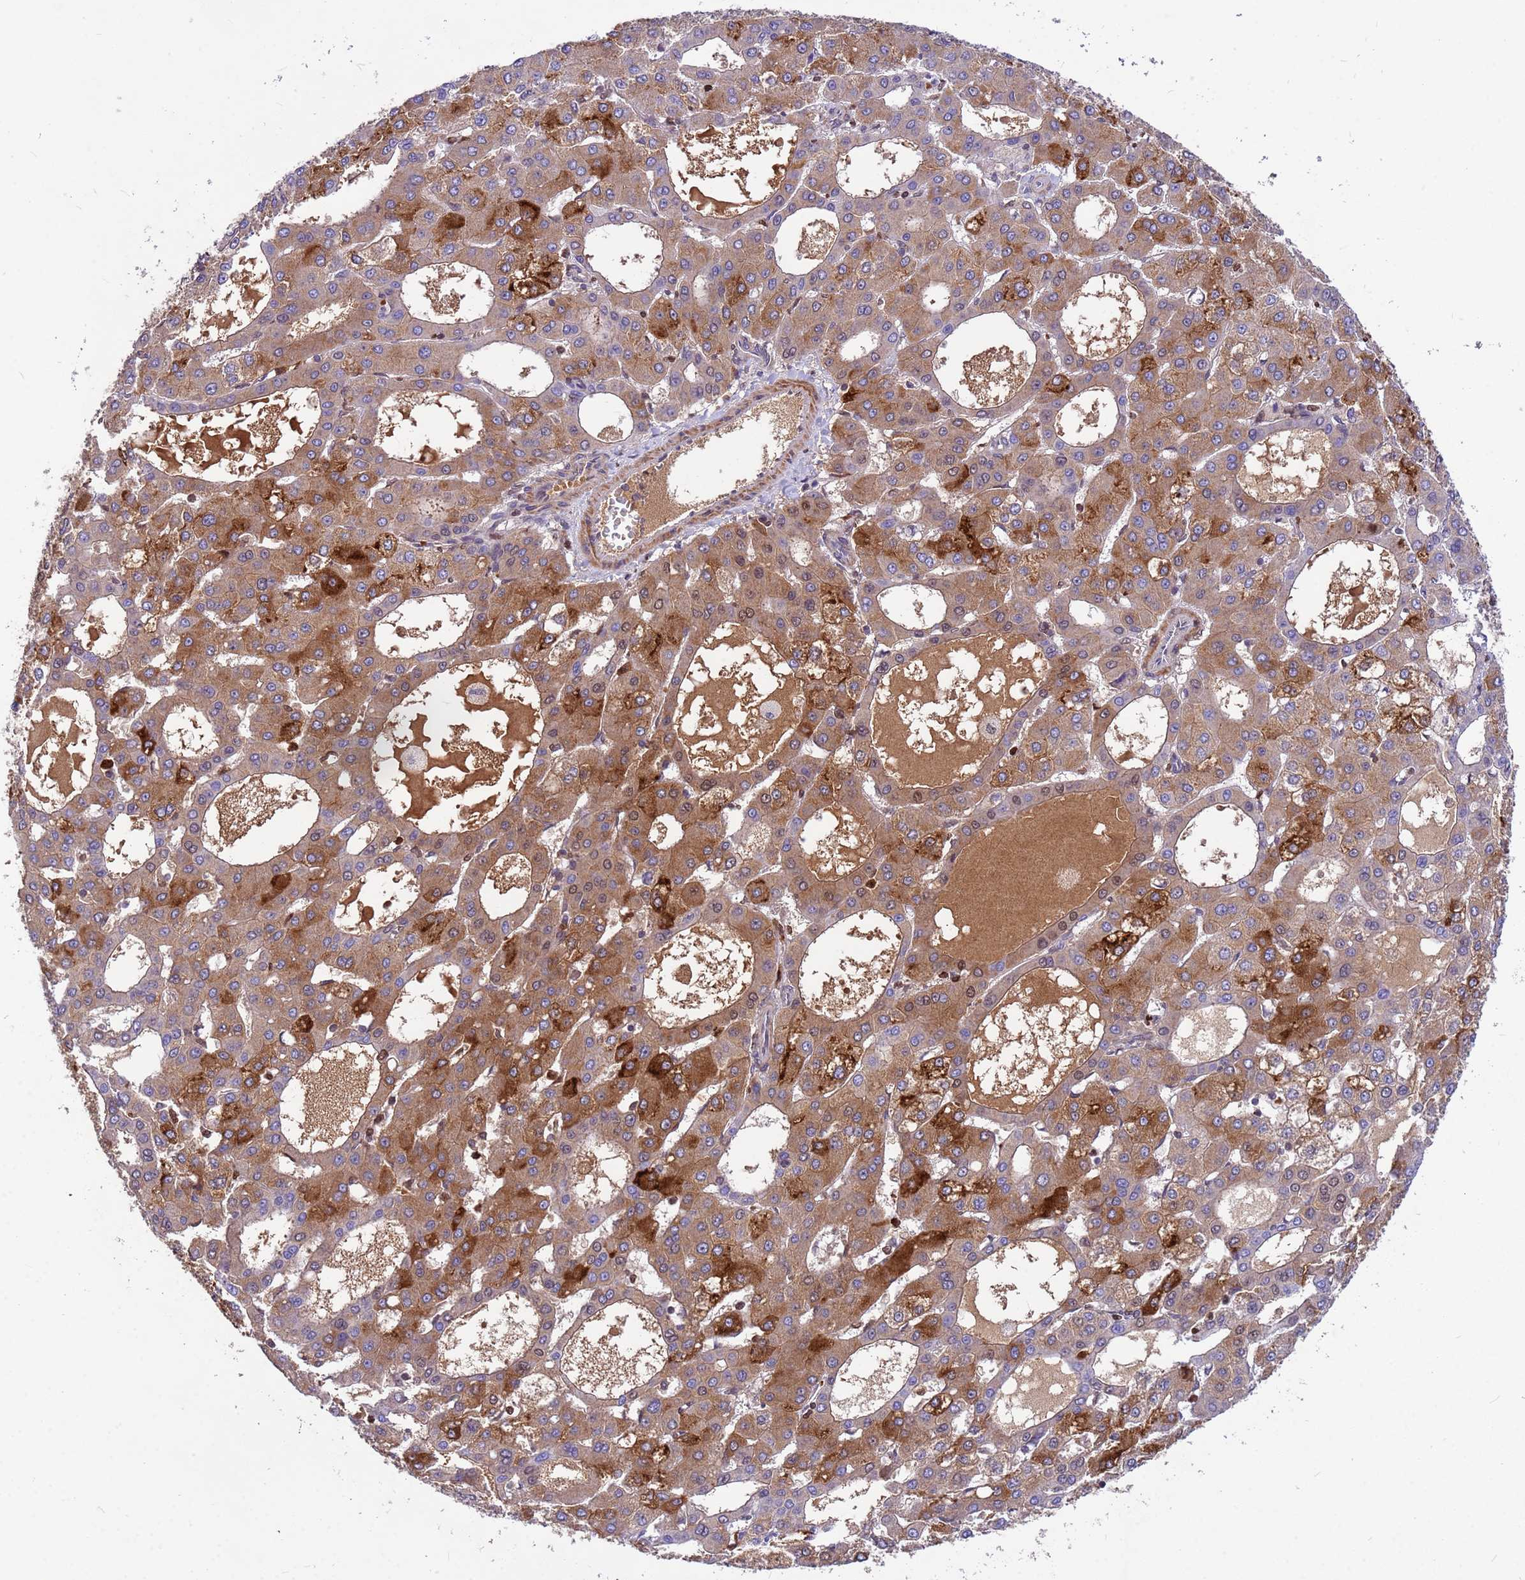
{"staining": {"intensity": "moderate", "quantity": ">75%", "location": "cytoplasmic/membranous"}, "tissue": "liver cancer", "cell_type": "Tumor cells", "image_type": "cancer", "snomed": [{"axis": "morphology", "description": "Carcinoma, Hepatocellular, NOS"}, {"axis": "topography", "description": "Liver"}], "caption": "Immunohistochemistry (IHC) of liver hepatocellular carcinoma exhibits medium levels of moderate cytoplasmic/membranous positivity in approximately >75% of tumor cells.", "gene": "ORM1", "patient": {"sex": "male", "age": 47}}